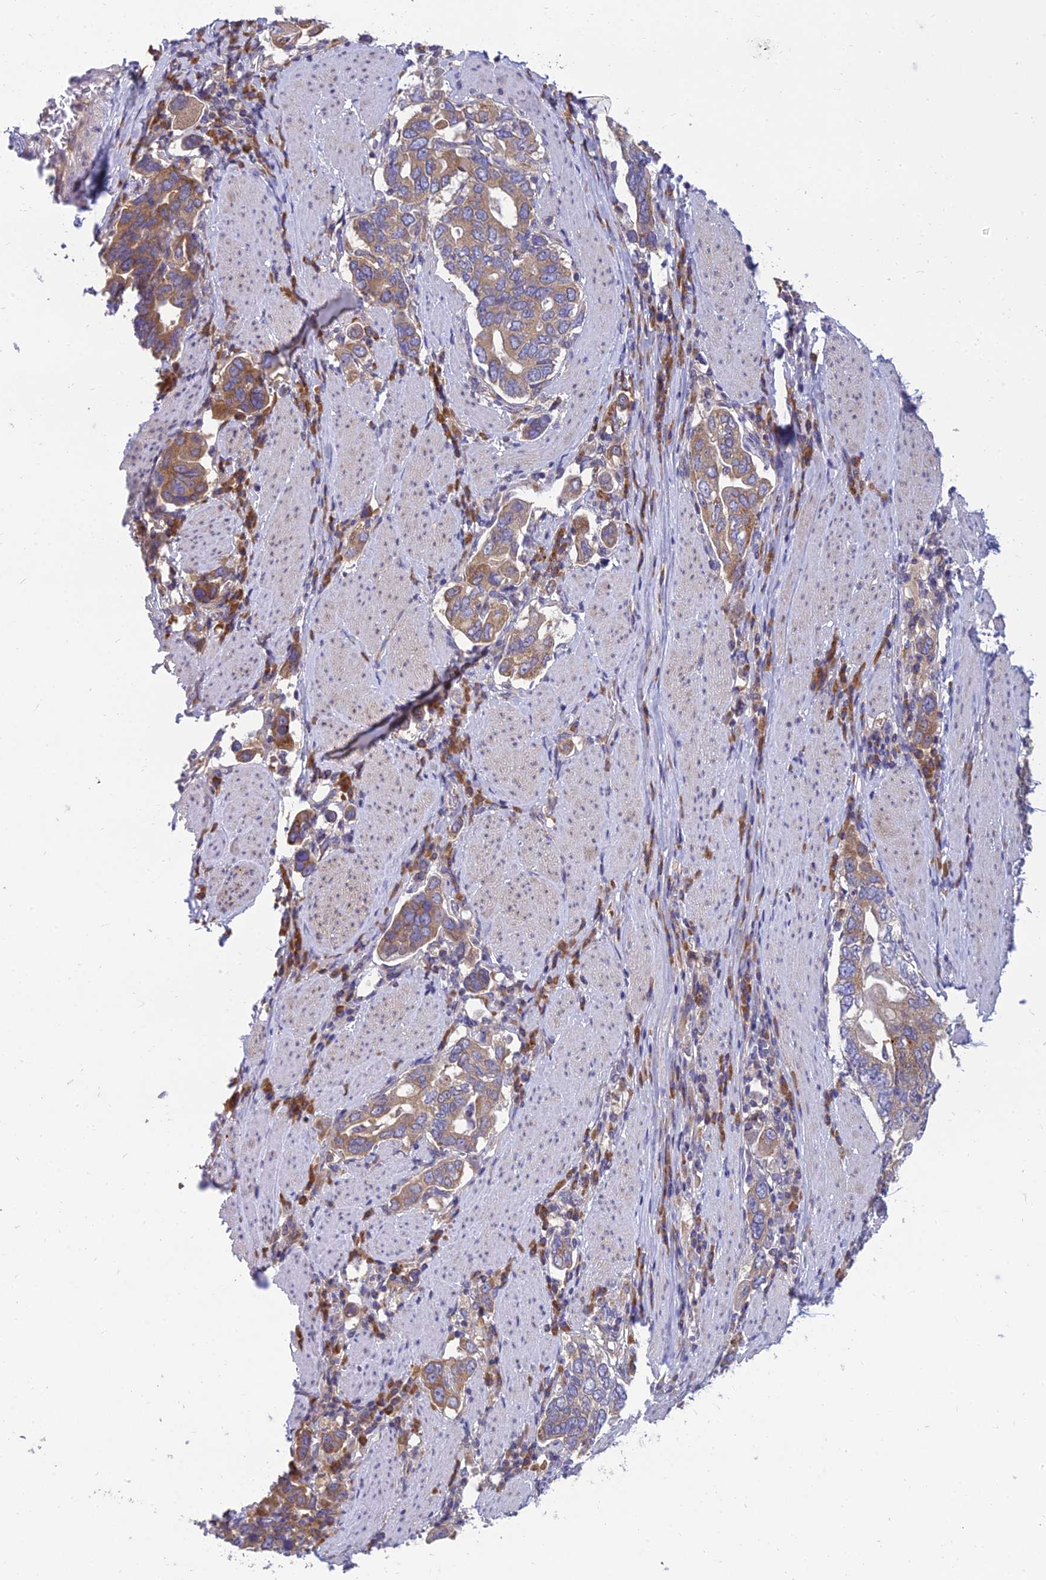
{"staining": {"intensity": "moderate", "quantity": "25%-75%", "location": "cytoplasmic/membranous"}, "tissue": "stomach cancer", "cell_type": "Tumor cells", "image_type": "cancer", "snomed": [{"axis": "morphology", "description": "Adenocarcinoma, NOS"}, {"axis": "topography", "description": "Stomach, upper"}, {"axis": "topography", "description": "Stomach"}], "caption": "Protein staining of stomach cancer tissue displays moderate cytoplasmic/membranous expression in about 25%-75% of tumor cells.", "gene": "CLCN7", "patient": {"sex": "male", "age": 62}}